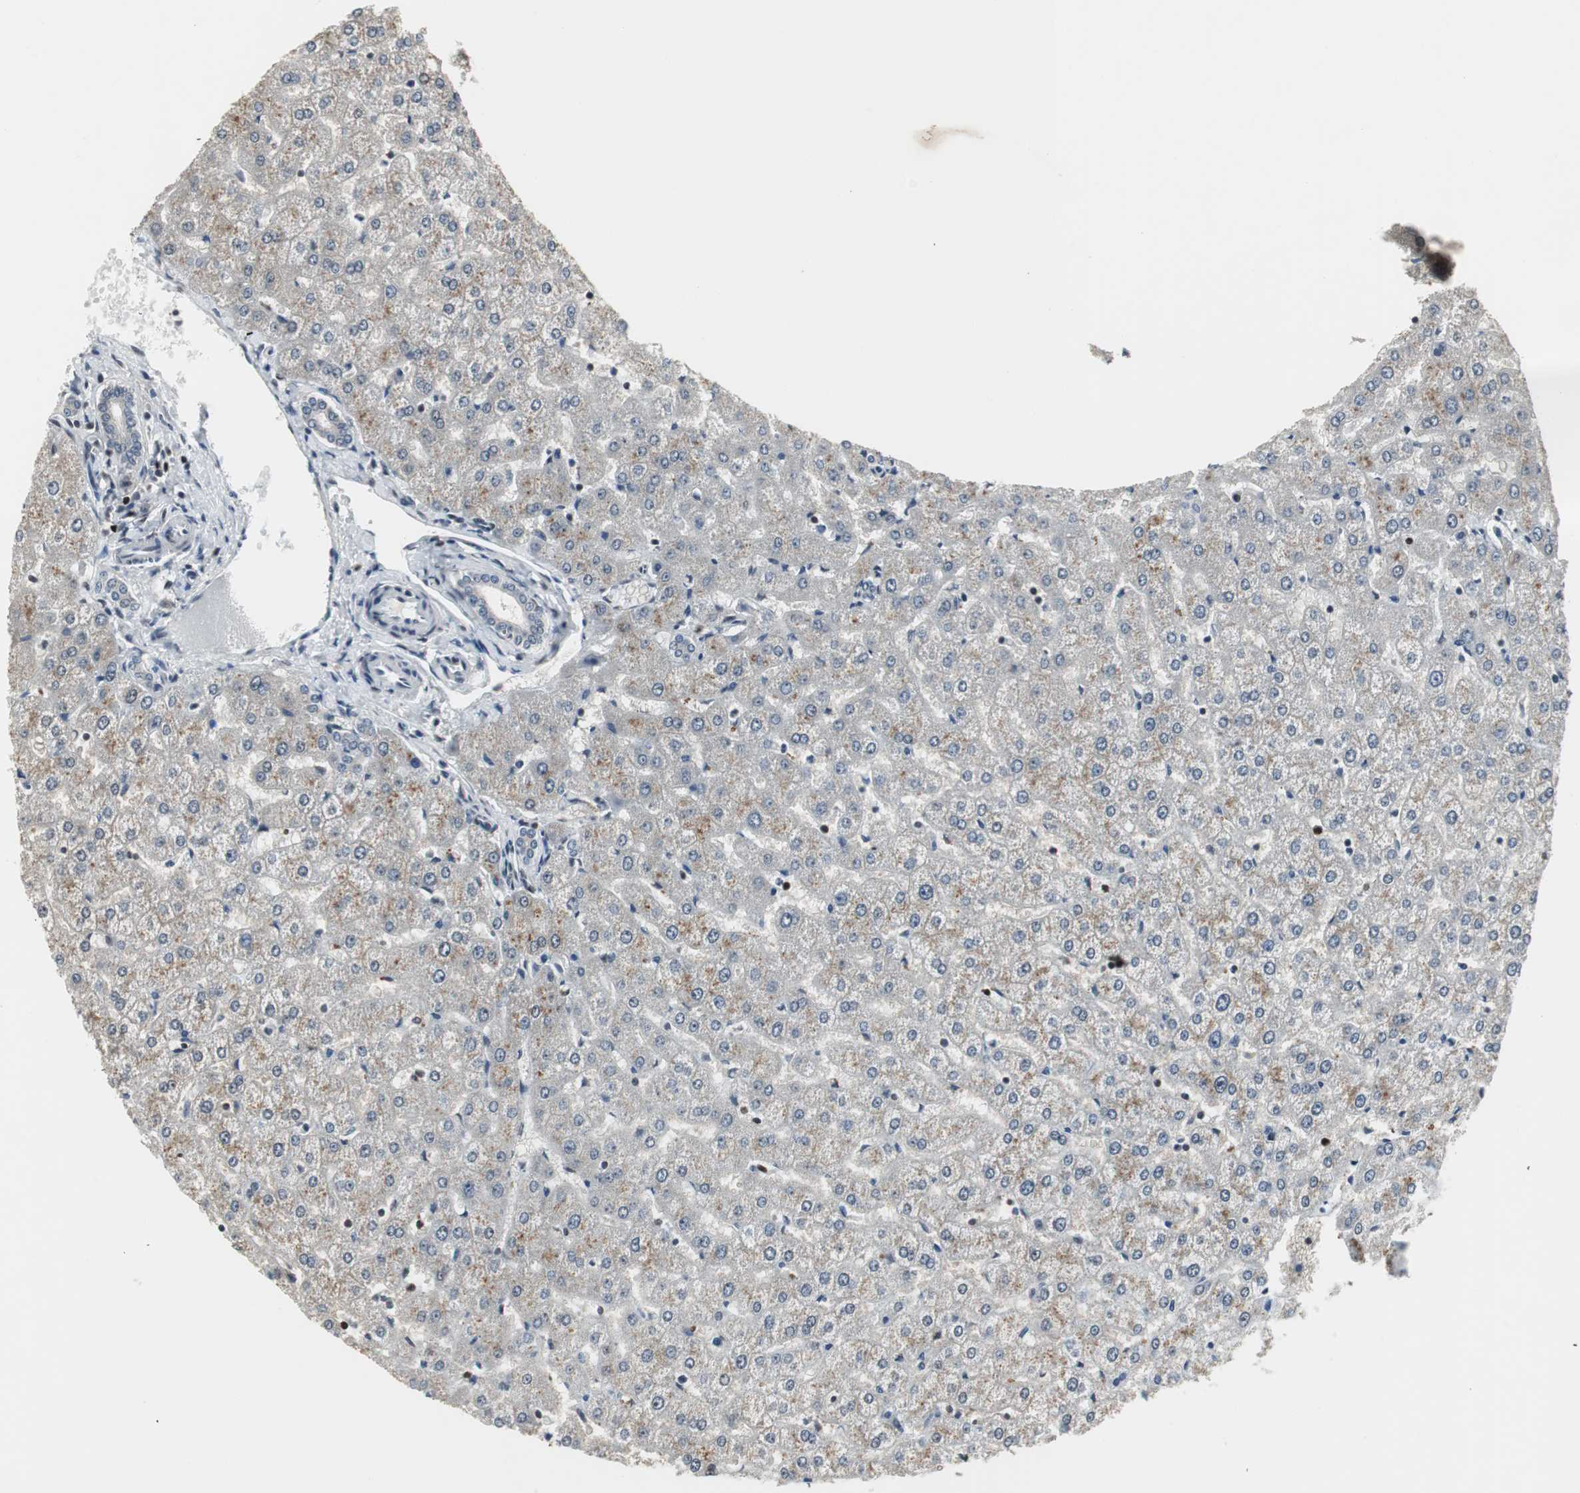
{"staining": {"intensity": "negative", "quantity": "none", "location": "none"}, "tissue": "liver", "cell_type": "Cholangiocytes", "image_type": "normal", "snomed": [{"axis": "morphology", "description": "Normal tissue, NOS"}, {"axis": "morphology", "description": "Fibrosis, NOS"}, {"axis": "topography", "description": "Liver"}], "caption": "Cholangiocytes show no significant staining in normal liver. Nuclei are stained in blue.", "gene": "MPG", "patient": {"sex": "female", "age": 29}}